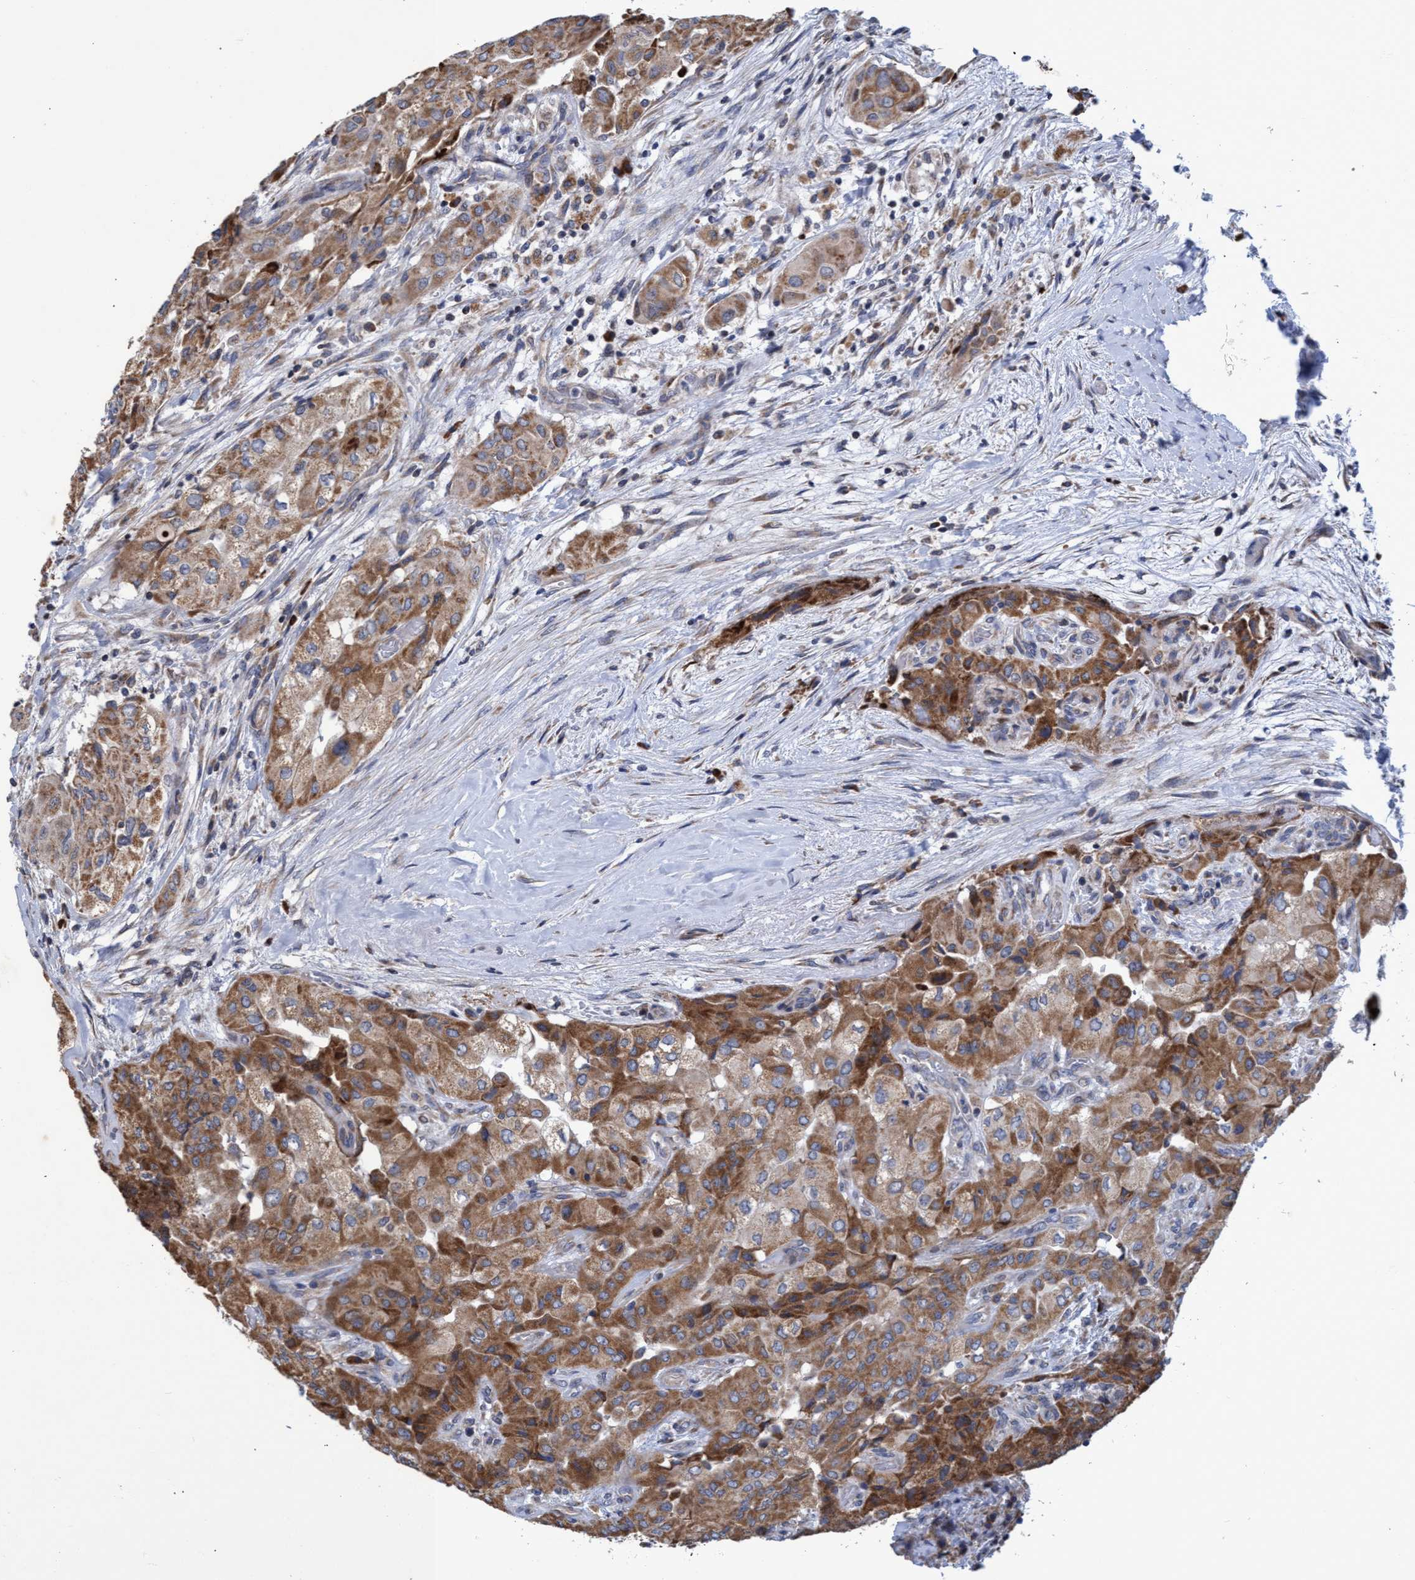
{"staining": {"intensity": "moderate", "quantity": ">75%", "location": "cytoplasmic/membranous"}, "tissue": "thyroid cancer", "cell_type": "Tumor cells", "image_type": "cancer", "snomed": [{"axis": "morphology", "description": "Papillary adenocarcinoma, NOS"}, {"axis": "topography", "description": "Thyroid gland"}], "caption": "The micrograph displays a brown stain indicating the presence of a protein in the cytoplasmic/membranous of tumor cells in thyroid cancer. (DAB (3,3'-diaminobenzidine) IHC, brown staining for protein, blue staining for nuclei).", "gene": "NAT16", "patient": {"sex": "female", "age": 59}}